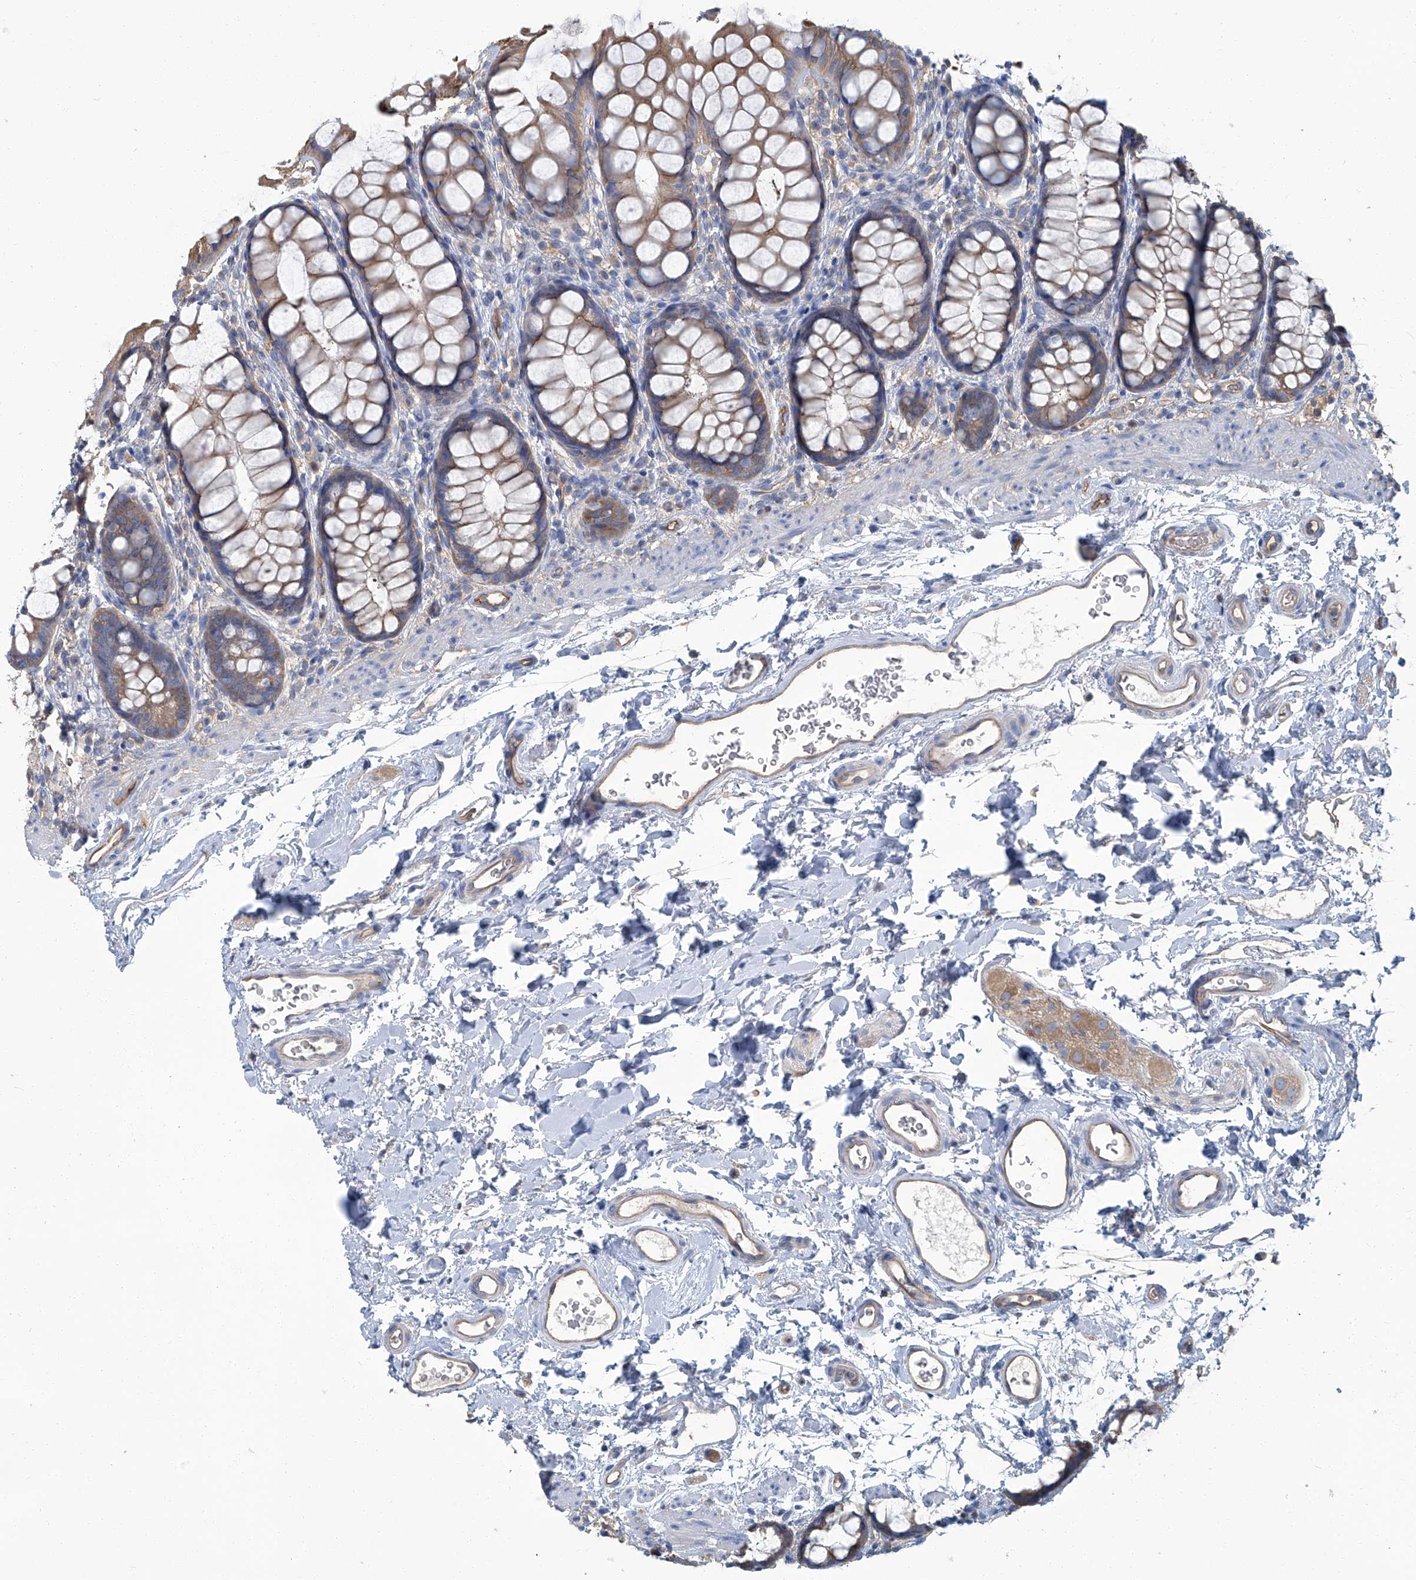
{"staining": {"intensity": "weak", "quantity": "25%-75%", "location": "cytoplasmic/membranous"}, "tissue": "rectum", "cell_type": "Glandular cells", "image_type": "normal", "snomed": [{"axis": "morphology", "description": "Normal tissue, NOS"}, {"axis": "topography", "description": "Rectum"}], "caption": "Immunohistochemistry (IHC) image of benign rectum: rectum stained using IHC displays low levels of weak protein expression localized specifically in the cytoplasmic/membranous of glandular cells, appearing as a cytoplasmic/membranous brown color.", "gene": "PFKL", "patient": {"sex": "female", "age": 65}}